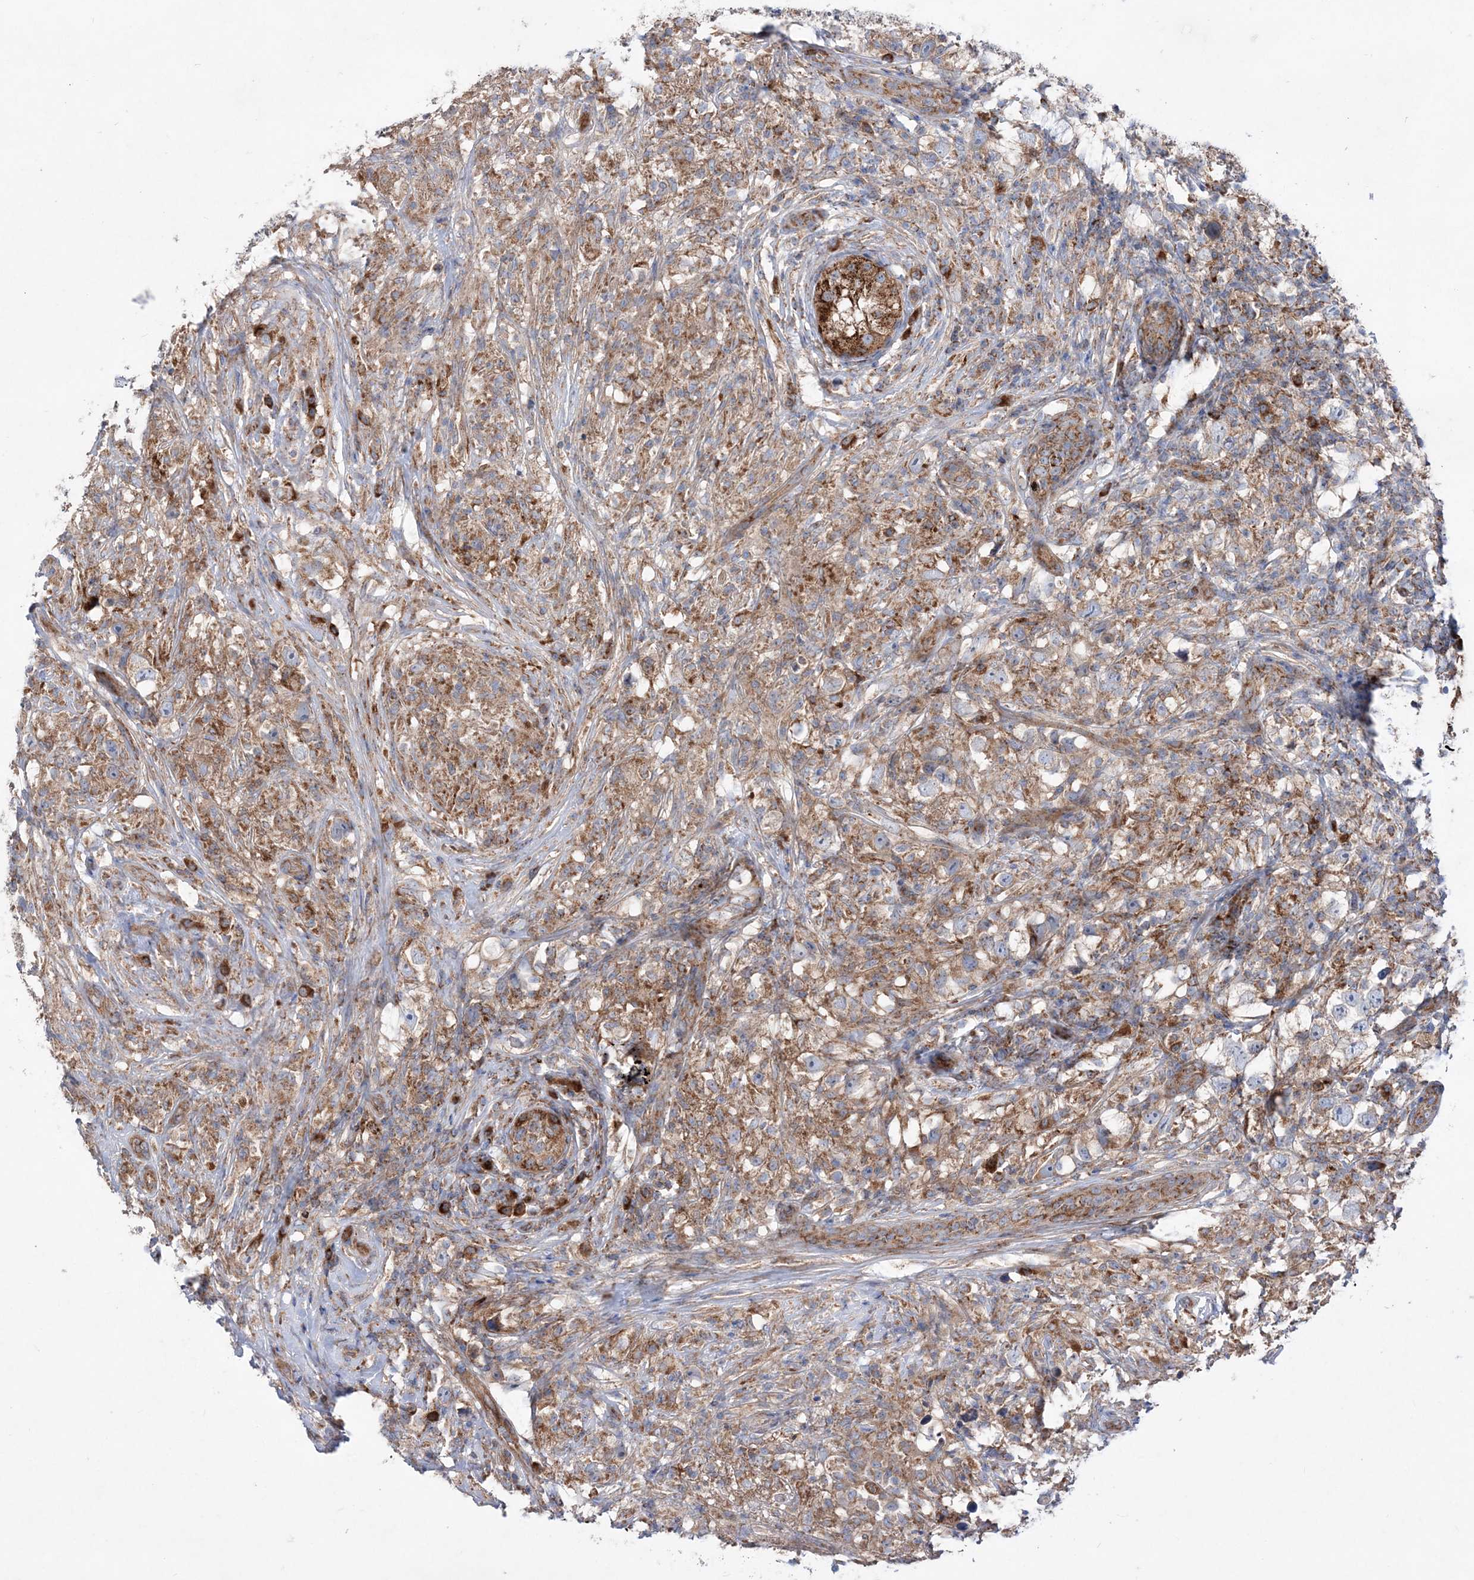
{"staining": {"intensity": "moderate", "quantity": ">75%", "location": "cytoplasmic/membranous"}, "tissue": "testis cancer", "cell_type": "Tumor cells", "image_type": "cancer", "snomed": [{"axis": "morphology", "description": "Seminoma, NOS"}, {"axis": "topography", "description": "Testis"}], "caption": "A medium amount of moderate cytoplasmic/membranous positivity is present in about >75% of tumor cells in seminoma (testis) tissue.", "gene": "NGLY1", "patient": {"sex": "male", "age": 49}}